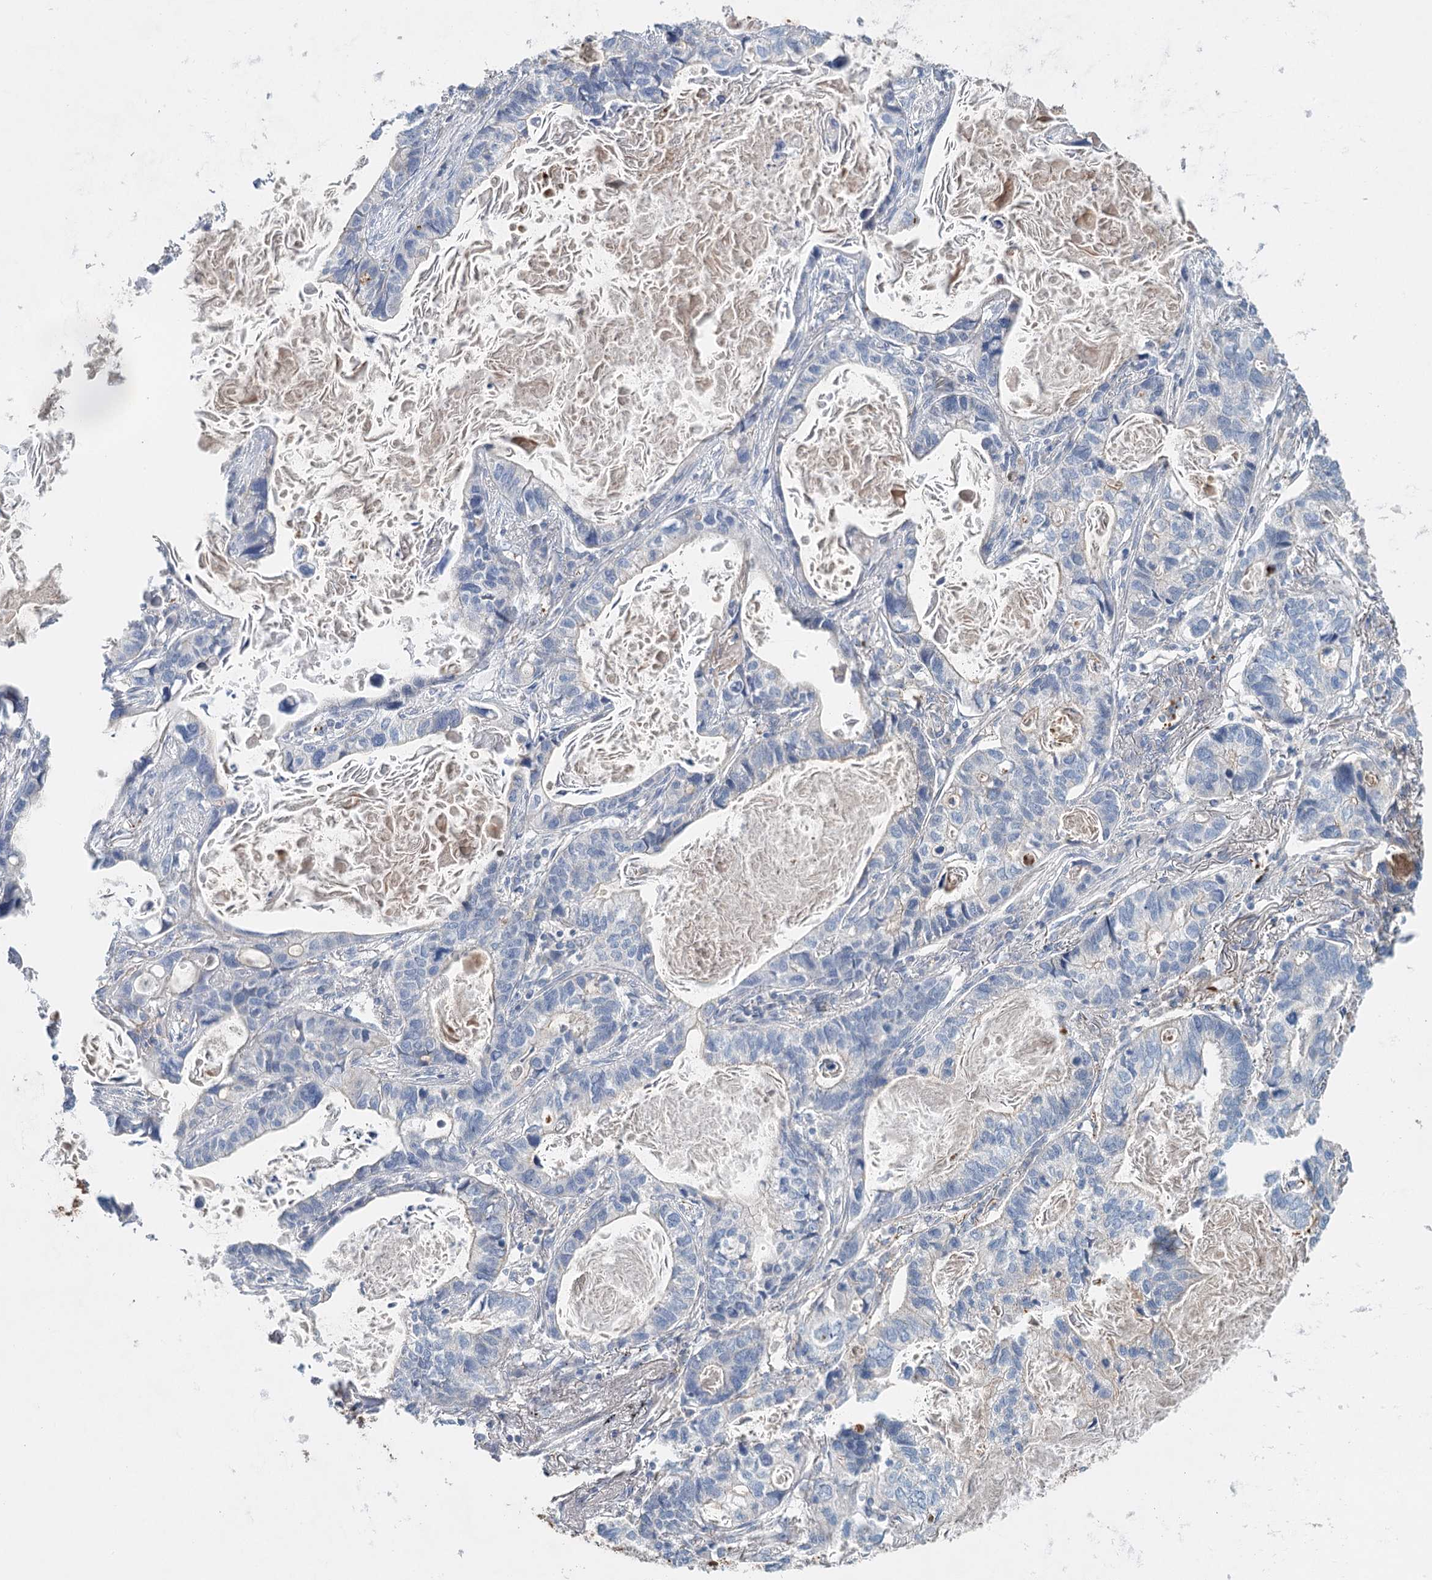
{"staining": {"intensity": "negative", "quantity": "none", "location": "none"}, "tissue": "lung cancer", "cell_type": "Tumor cells", "image_type": "cancer", "snomed": [{"axis": "morphology", "description": "Adenocarcinoma, NOS"}, {"axis": "topography", "description": "Lung"}], "caption": "Photomicrograph shows no significant protein positivity in tumor cells of lung cancer (adenocarcinoma).", "gene": "ALKBH8", "patient": {"sex": "male", "age": 67}}